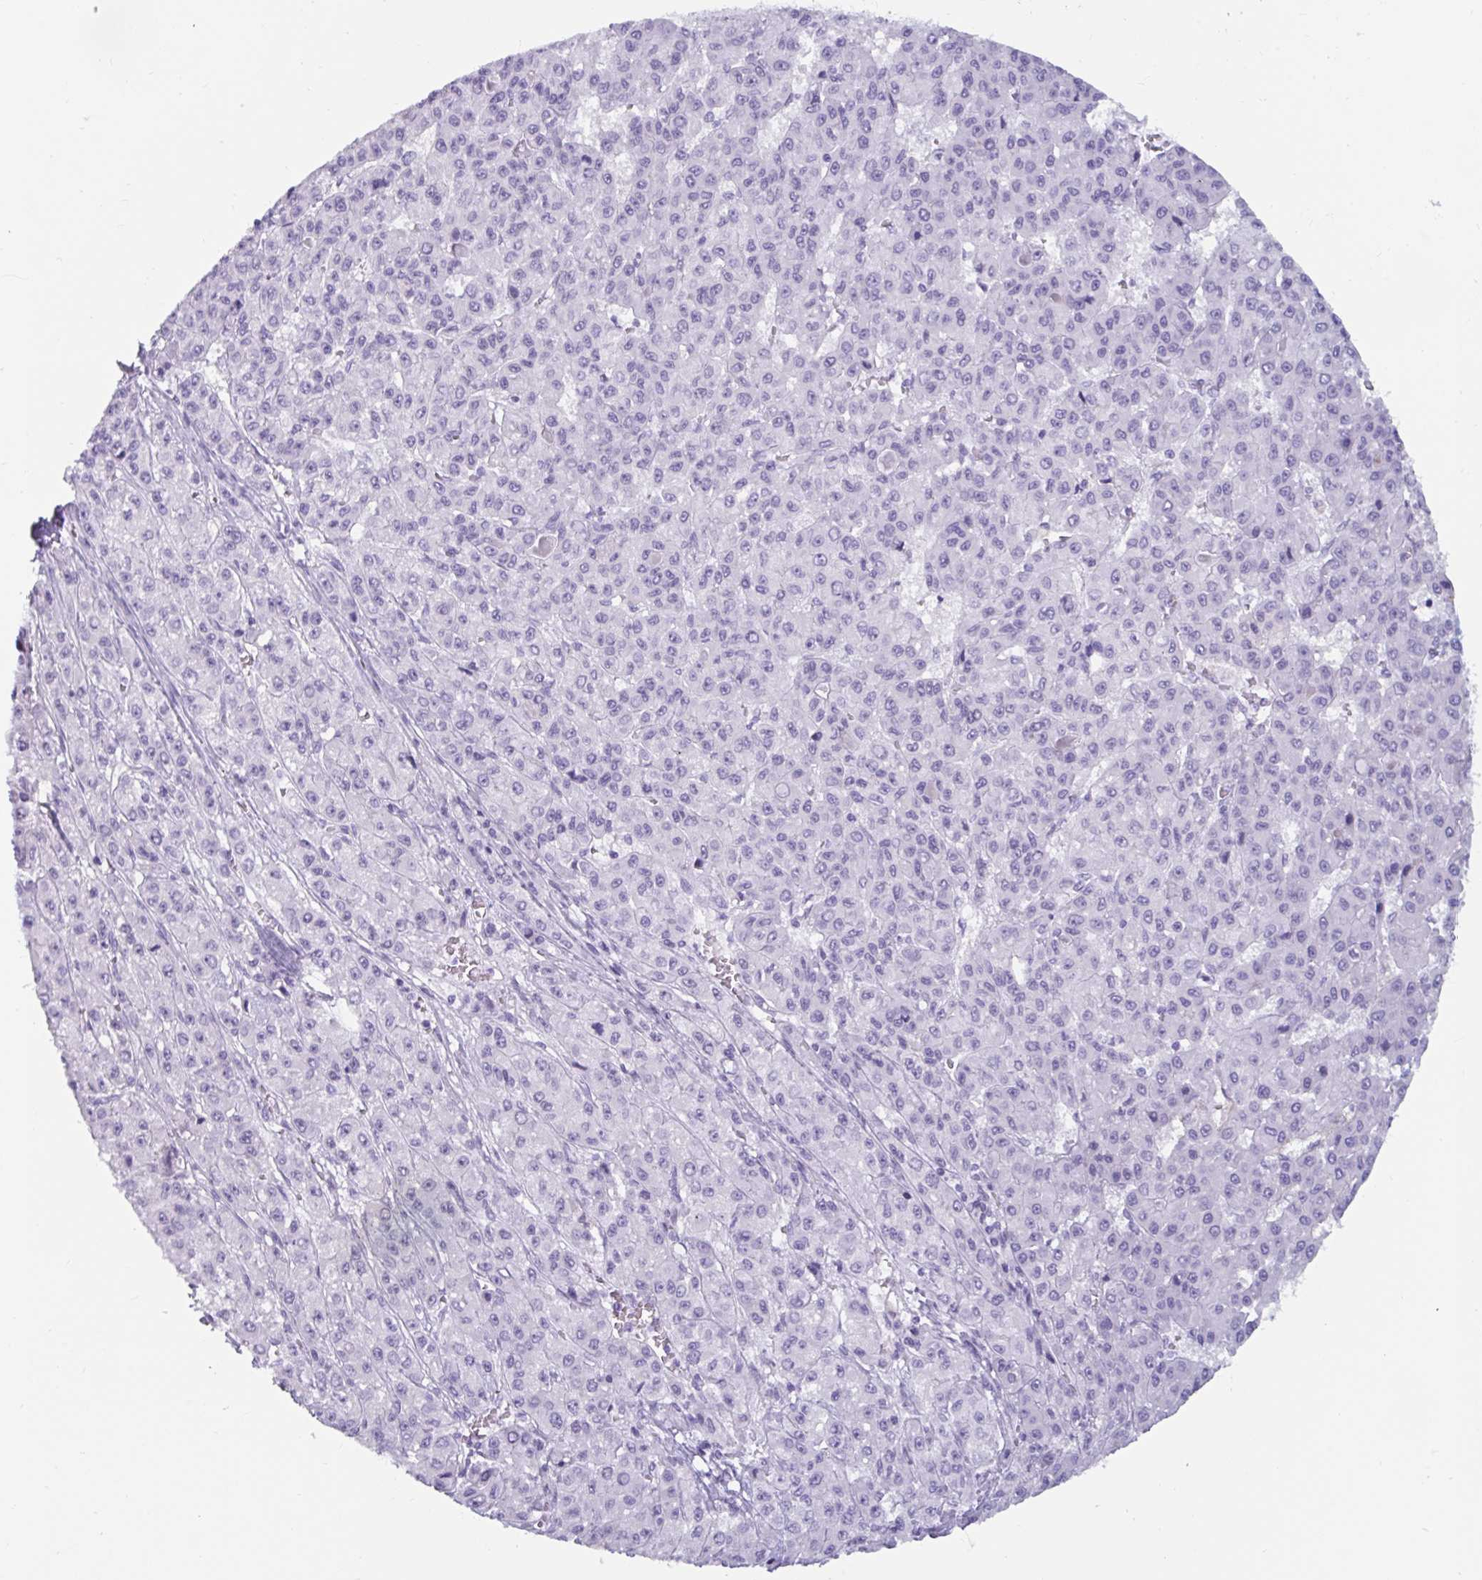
{"staining": {"intensity": "negative", "quantity": "none", "location": "none"}, "tissue": "liver cancer", "cell_type": "Tumor cells", "image_type": "cancer", "snomed": [{"axis": "morphology", "description": "Carcinoma, Hepatocellular, NOS"}, {"axis": "topography", "description": "Liver"}], "caption": "IHC photomicrograph of liver cancer stained for a protein (brown), which shows no staining in tumor cells.", "gene": "GKN2", "patient": {"sex": "male", "age": 70}}